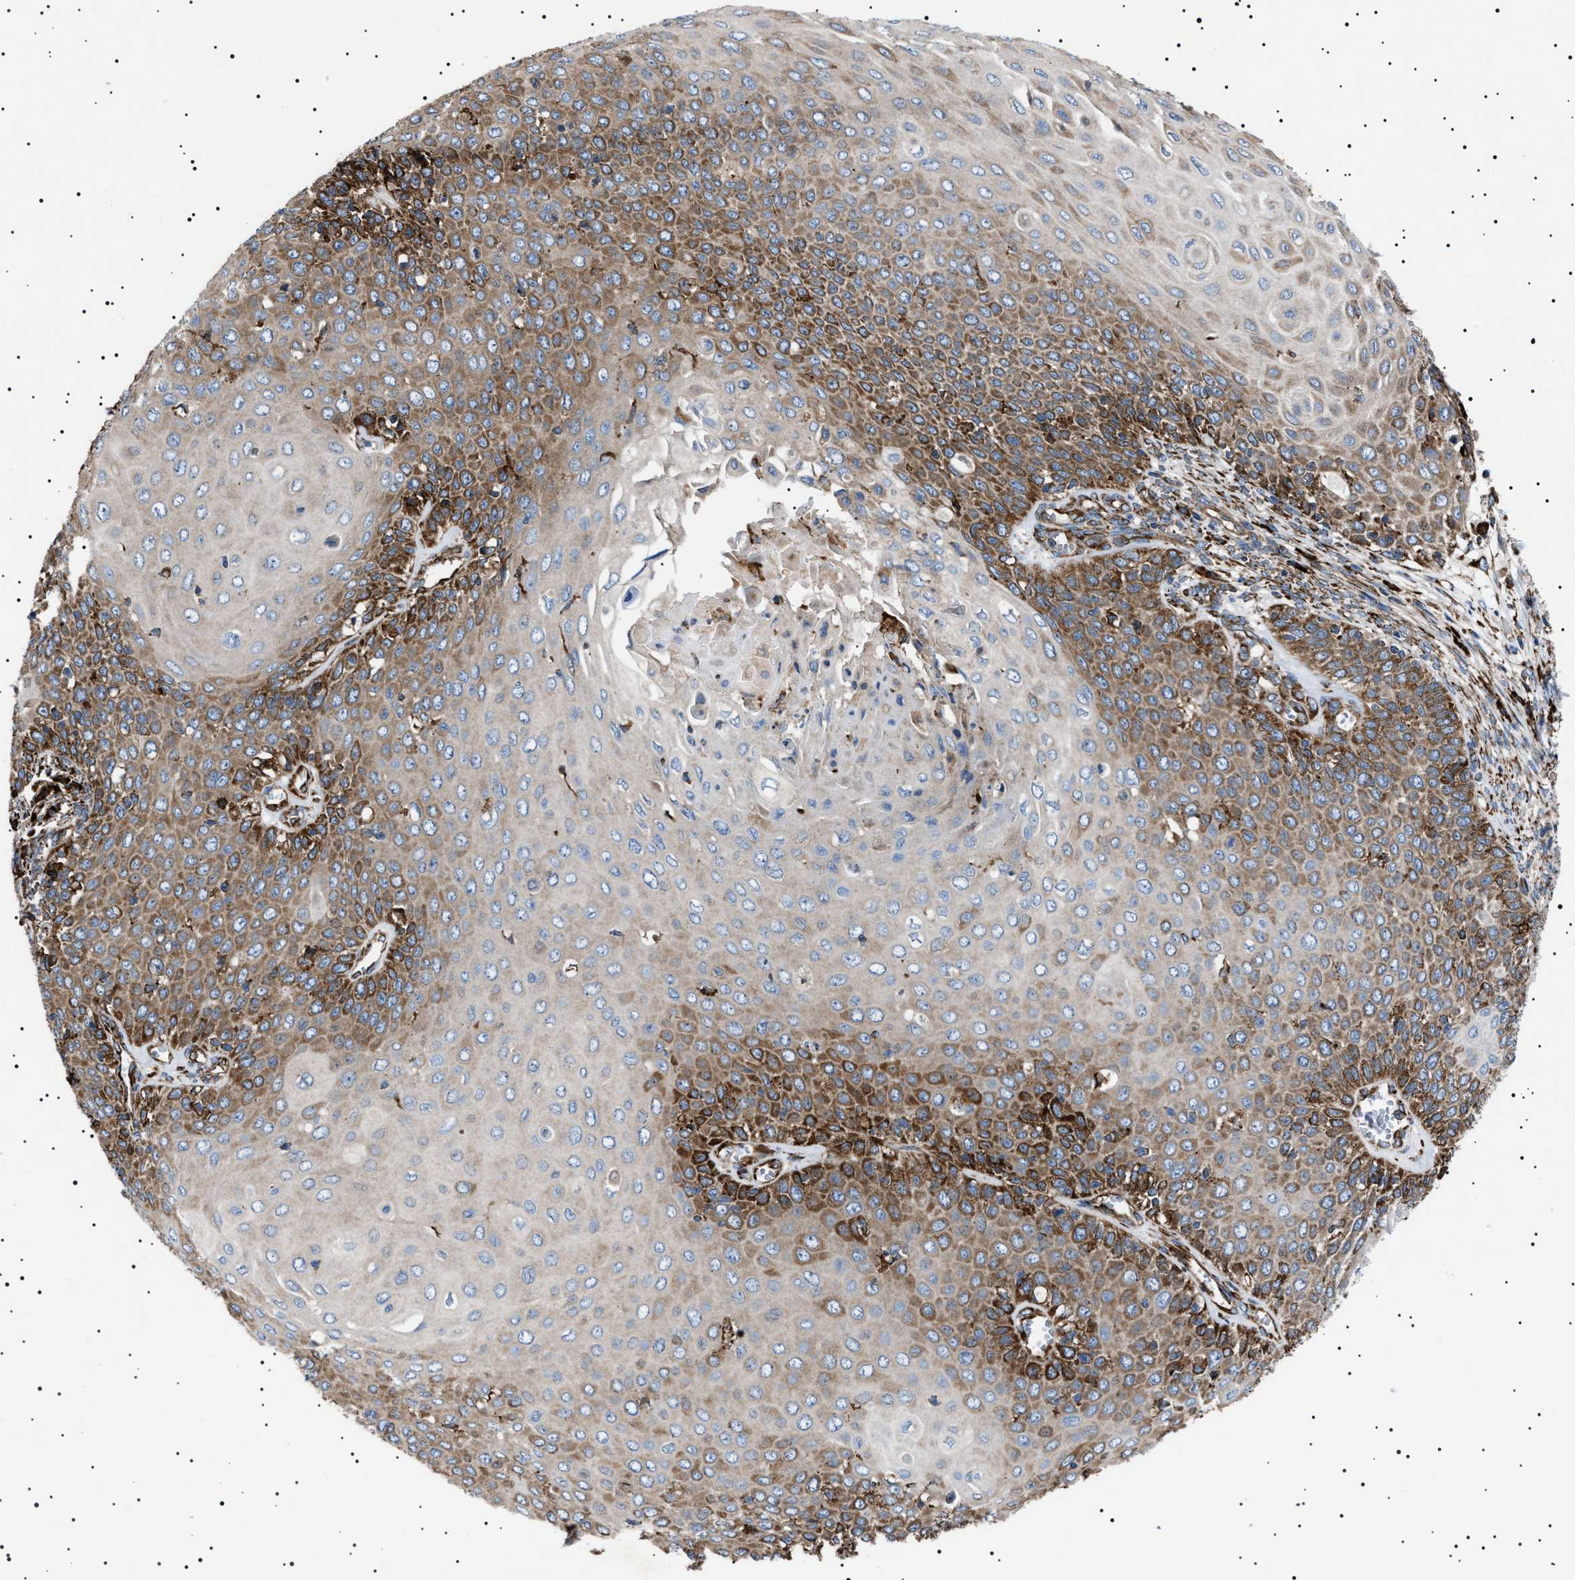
{"staining": {"intensity": "moderate", "quantity": ">75%", "location": "cytoplasmic/membranous"}, "tissue": "cervical cancer", "cell_type": "Tumor cells", "image_type": "cancer", "snomed": [{"axis": "morphology", "description": "Squamous cell carcinoma, NOS"}, {"axis": "topography", "description": "Cervix"}], "caption": "A high-resolution micrograph shows immunohistochemistry (IHC) staining of cervical squamous cell carcinoma, which shows moderate cytoplasmic/membranous staining in approximately >75% of tumor cells.", "gene": "TOP1MT", "patient": {"sex": "female", "age": 39}}